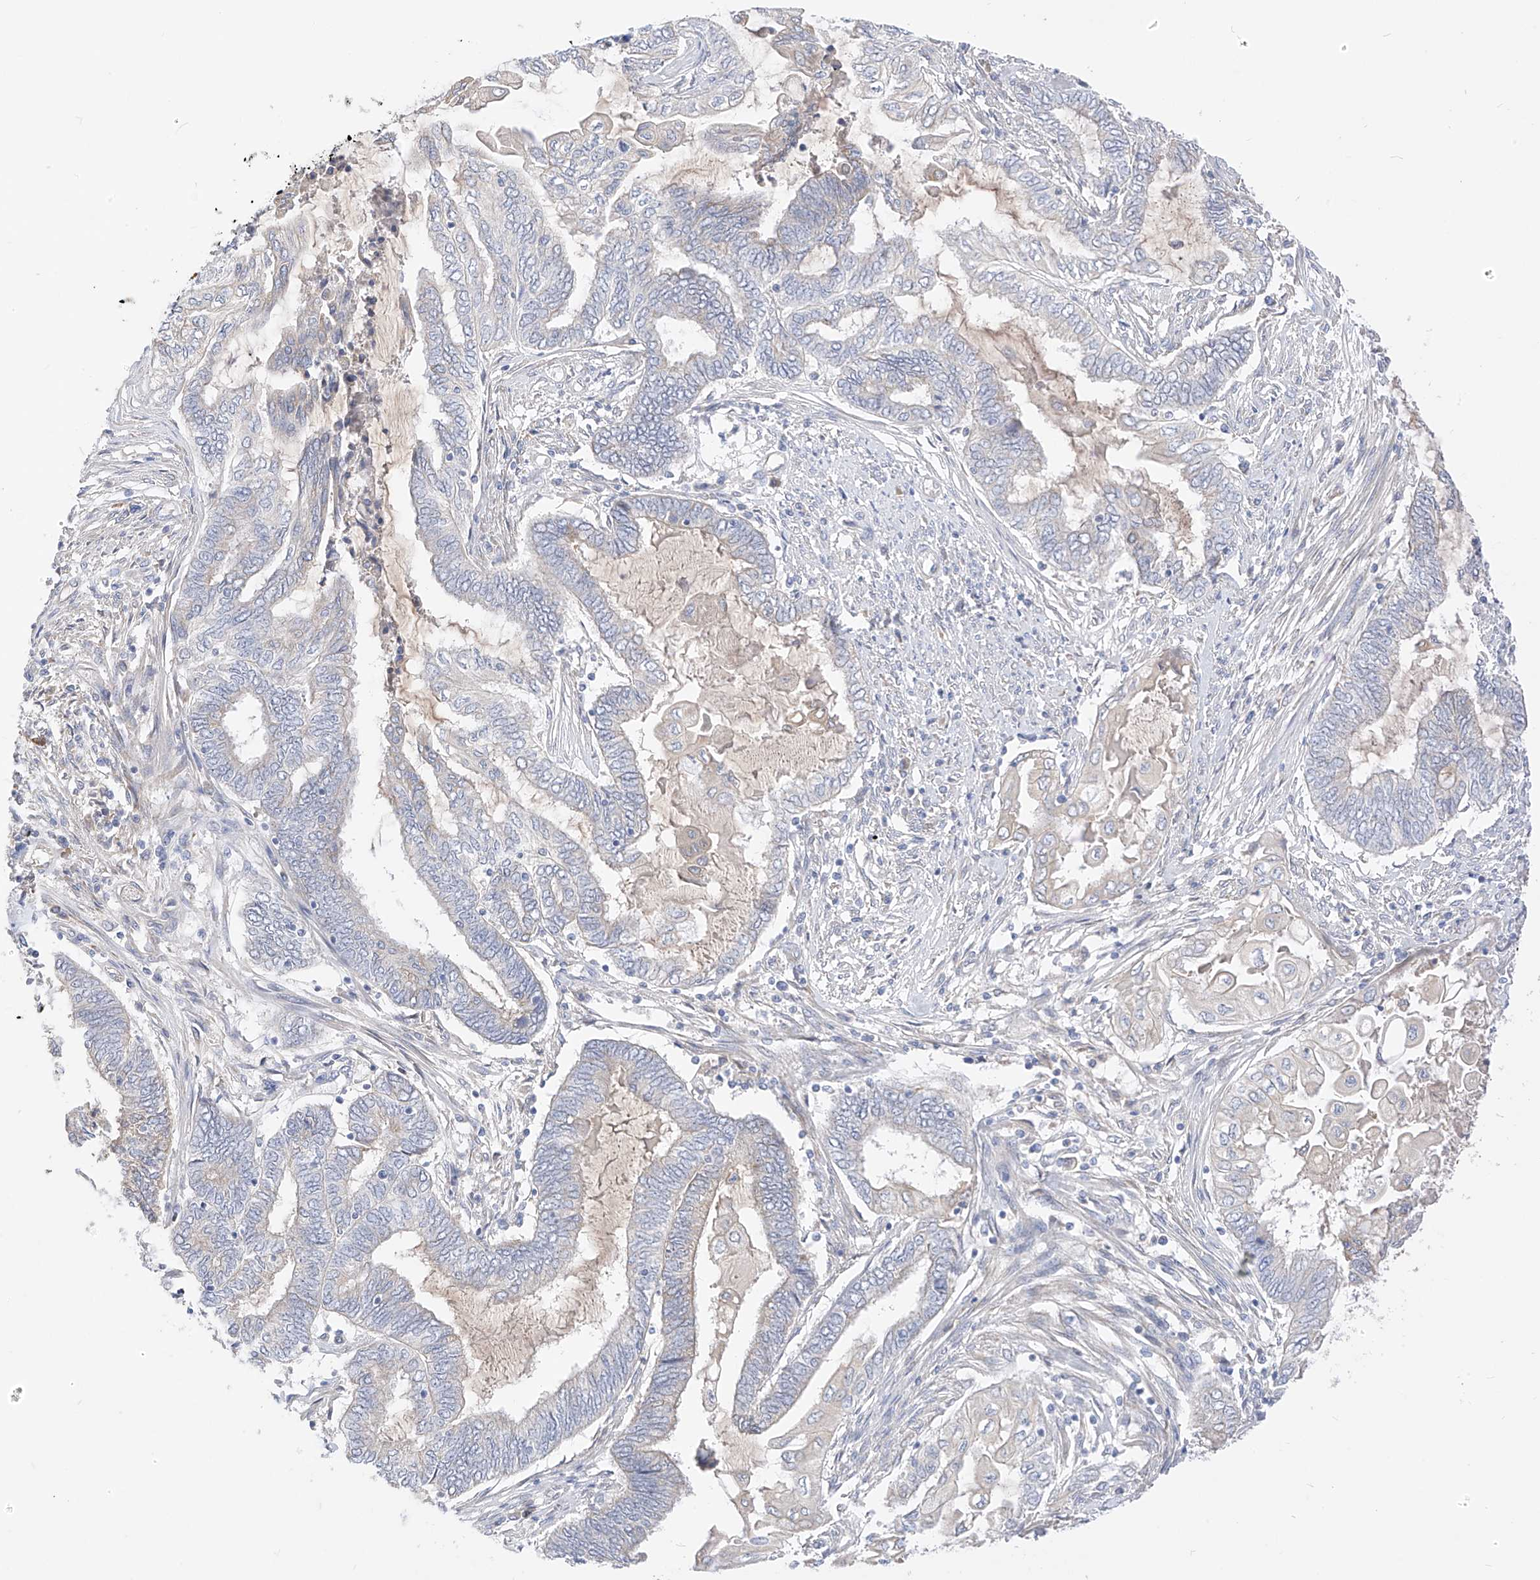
{"staining": {"intensity": "negative", "quantity": "none", "location": "none"}, "tissue": "endometrial cancer", "cell_type": "Tumor cells", "image_type": "cancer", "snomed": [{"axis": "morphology", "description": "Adenocarcinoma, NOS"}, {"axis": "topography", "description": "Uterus"}, {"axis": "topography", "description": "Endometrium"}], "caption": "Endometrial cancer (adenocarcinoma) was stained to show a protein in brown. There is no significant expression in tumor cells. (DAB (3,3'-diaminobenzidine) IHC, high magnification).", "gene": "RASA2", "patient": {"sex": "female", "age": 70}}